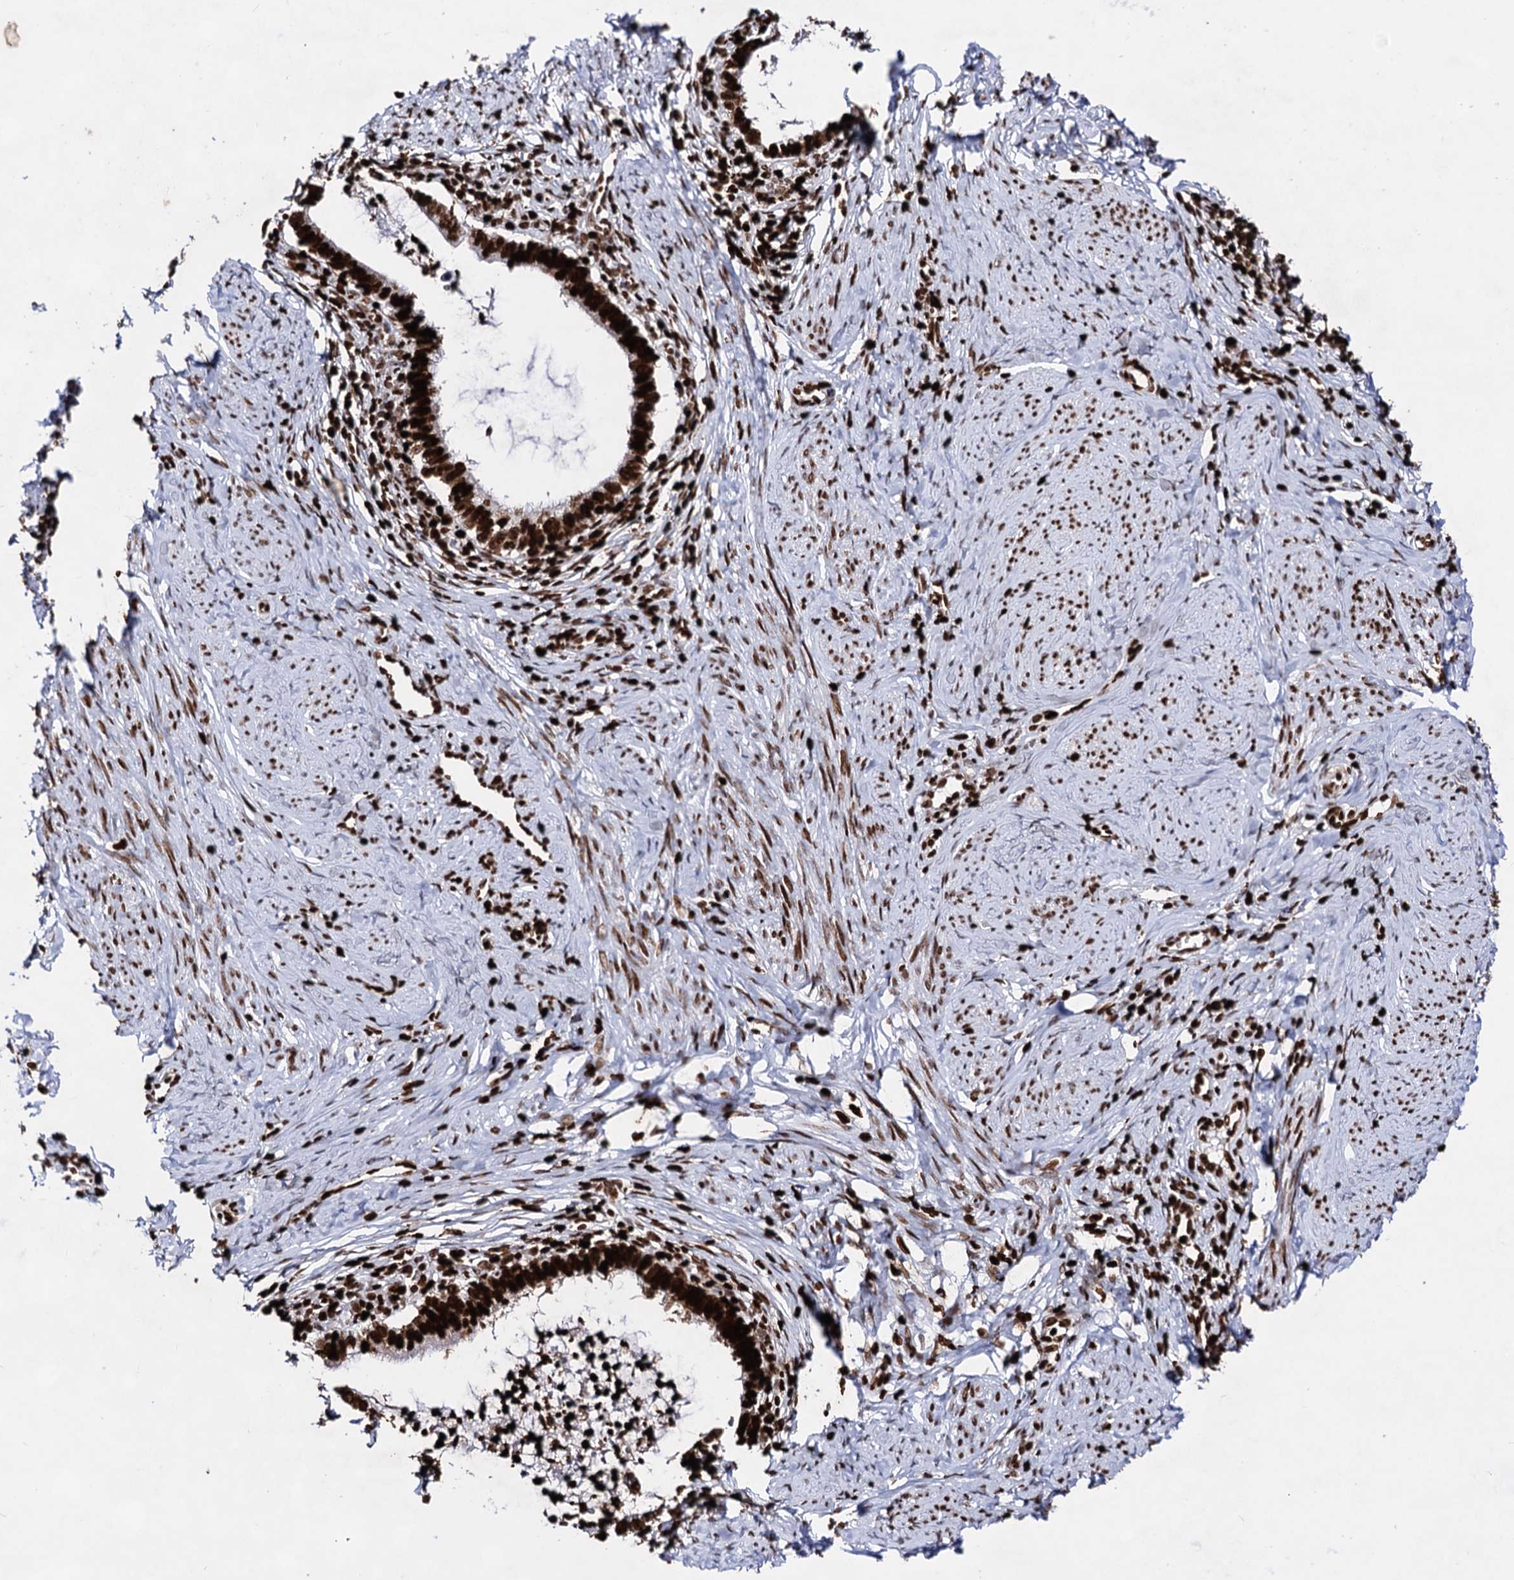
{"staining": {"intensity": "strong", "quantity": ">75%", "location": "nuclear"}, "tissue": "cervical cancer", "cell_type": "Tumor cells", "image_type": "cancer", "snomed": [{"axis": "morphology", "description": "Adenocarcinoma, NOS"}, {"axis": "topography", "description": "Cervix"}], "caption": "Cervical cancer (adenocarcinoma) stained with a protein marker reveals strong staining in tumor cells.", "gene": "HMGB2", "patient": {"sex": "female", "age": 36}}